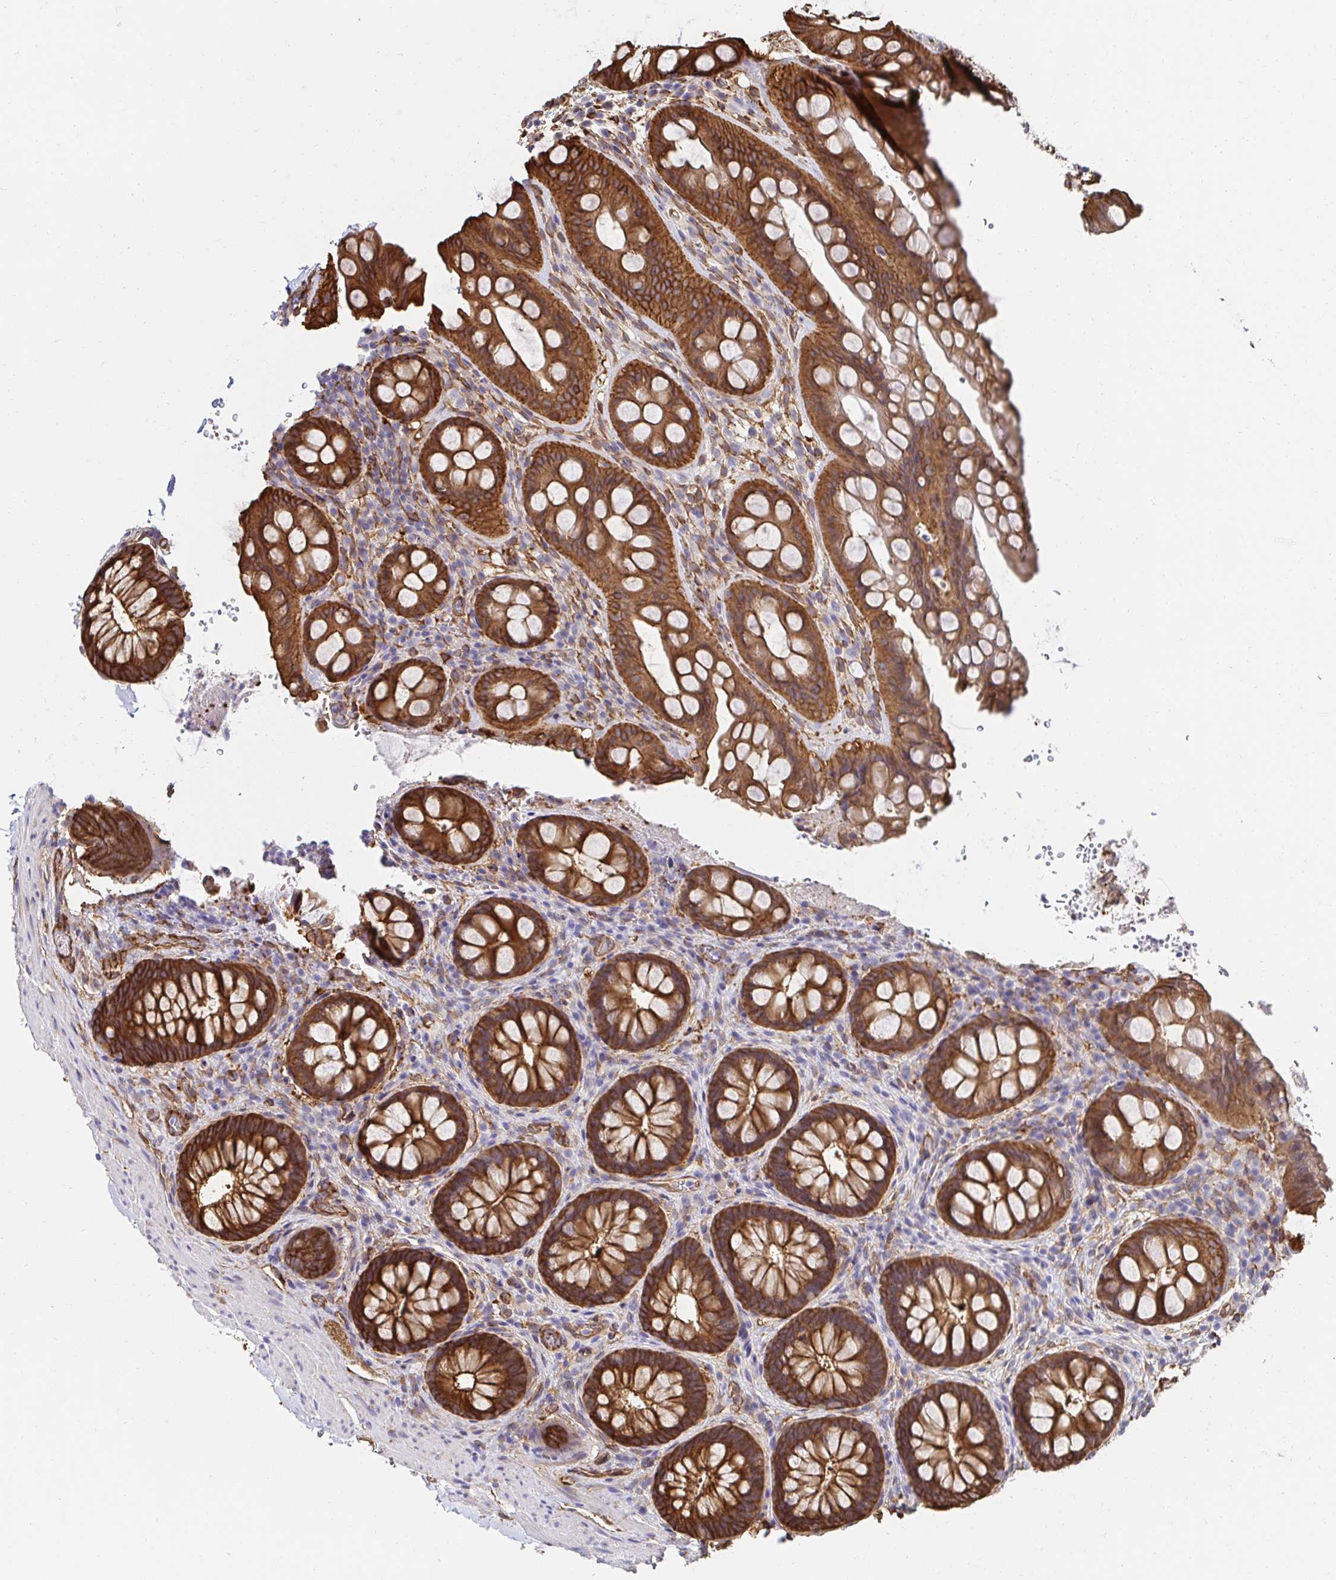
{"staining": {"intensity": "strong", "quantity": ">75%", "location": "cytoplasmic/membranous"}, "tissue": "rectum", "cell_type": "Glandular cells", "image_type": "normal", "snomed": [{"axis": "morphology", "description": "Normal tissue, NOS"}, {"axis": "topography", "description": "Rectum"}], "caption": "This photomicrograph displays immunohistochemistry staining of benign human rectum, with high strong cytoplasmic/membranous expression in approximately >75% of glandular cells.", "gene": "CTTN", "patient": {"sex": "female", "age": 69}}